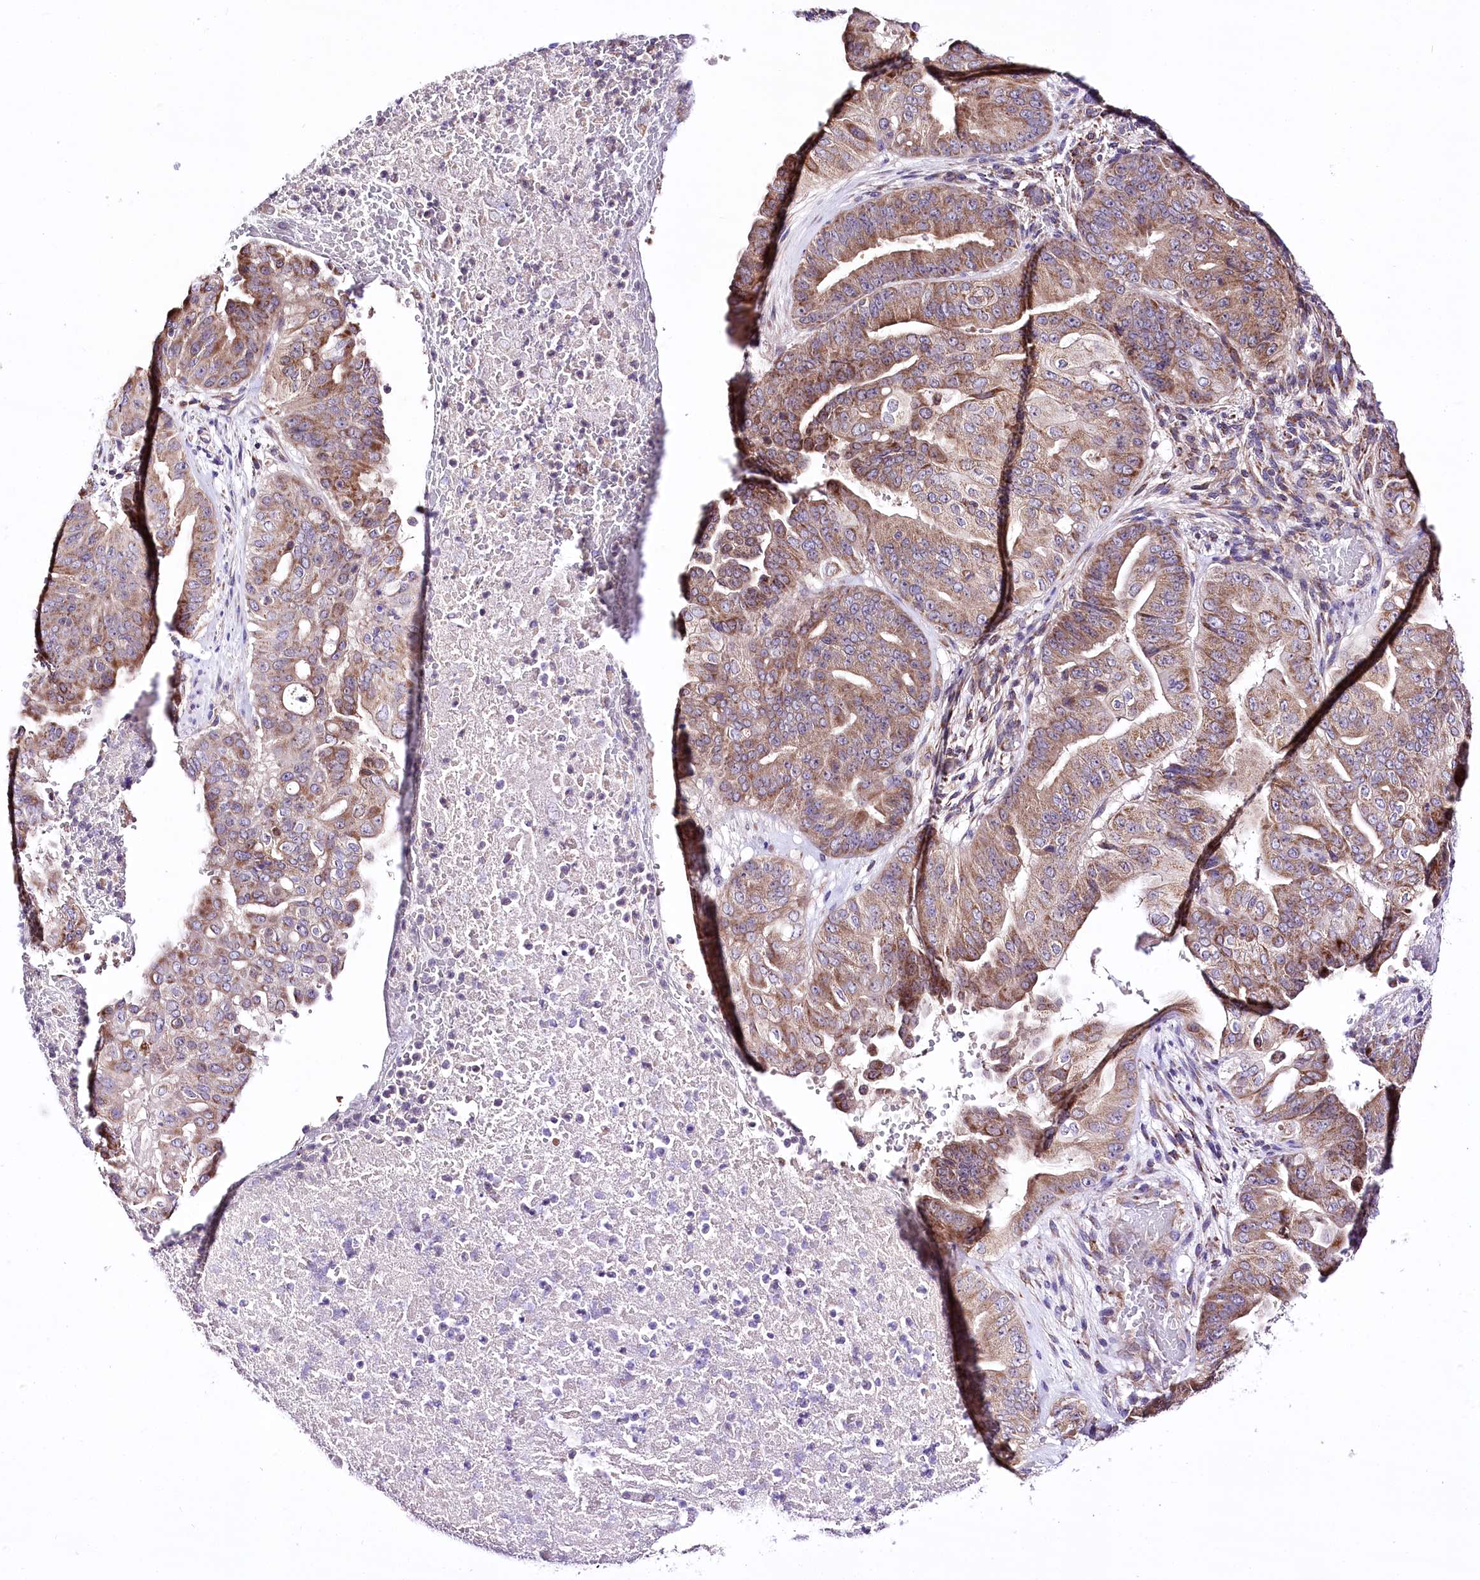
{"staining": {"intensity": "moderate", "quantity": ">75%", "location": "cytoplasmic/membranous"}, "tissue": "pancreatic cancer", "cell_type": "Tumor cells", "image_type": "cancer", "snomed": [{"axis": "morphology", "description": "Adenocarcinoma, NOS"}, {"axis": "topography", "description": "Pancreas"}], "caption": "Immunohistochemical staining of human adenocarcinoma (pancreatic) displays medium levels of moderate cytoplasmic/membranous protein positivity in about >75% of tumor cells. (IHC, brightfield microscopy, high magnification).", "gene": "ATE1", "patient": {"sex": "female", "age": 77}}